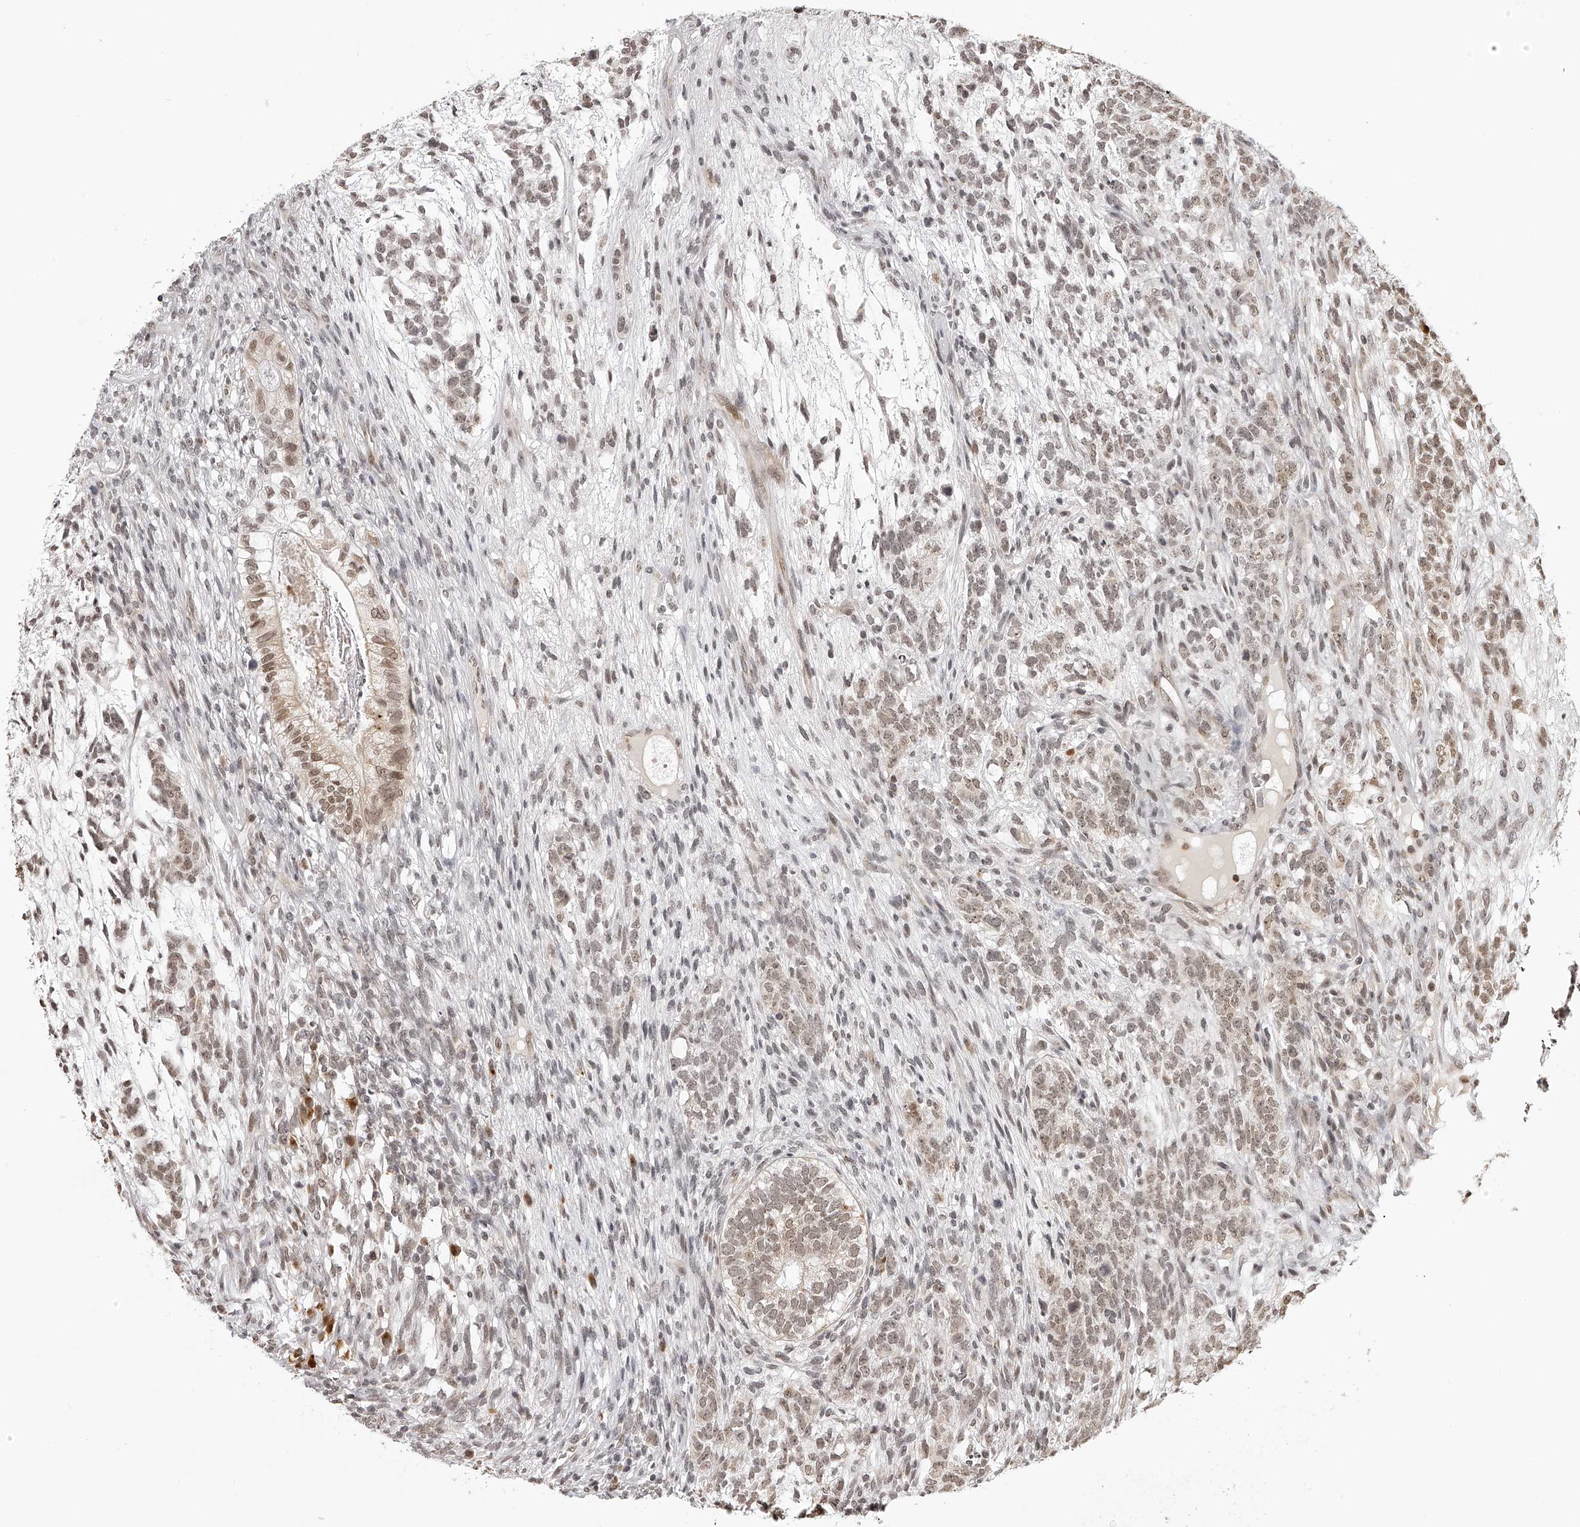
{"staining": {"intensity": "weak", "quantity": ">75%", "location": "nuclear"}, "tissue": "testis cancer", "cell_type": "Tumor cells", "image_type": "cancer", "snomed": [{"axis": "morphology", "description": "Seminoma, NOS"}, {"axis": "morphology", "description": "Carcinoma, Embryonal, NOS"}, {"axis": "topography", "description": "Testis"}], "caption": "Approximately >75% of tumor cells in seminoma (testis) demonstrate weak nuclear protein expression as visualized by brown immunohistochemical staining.", "gene": "ODF2L", "patient": {"sex": "male", "age": 28}}